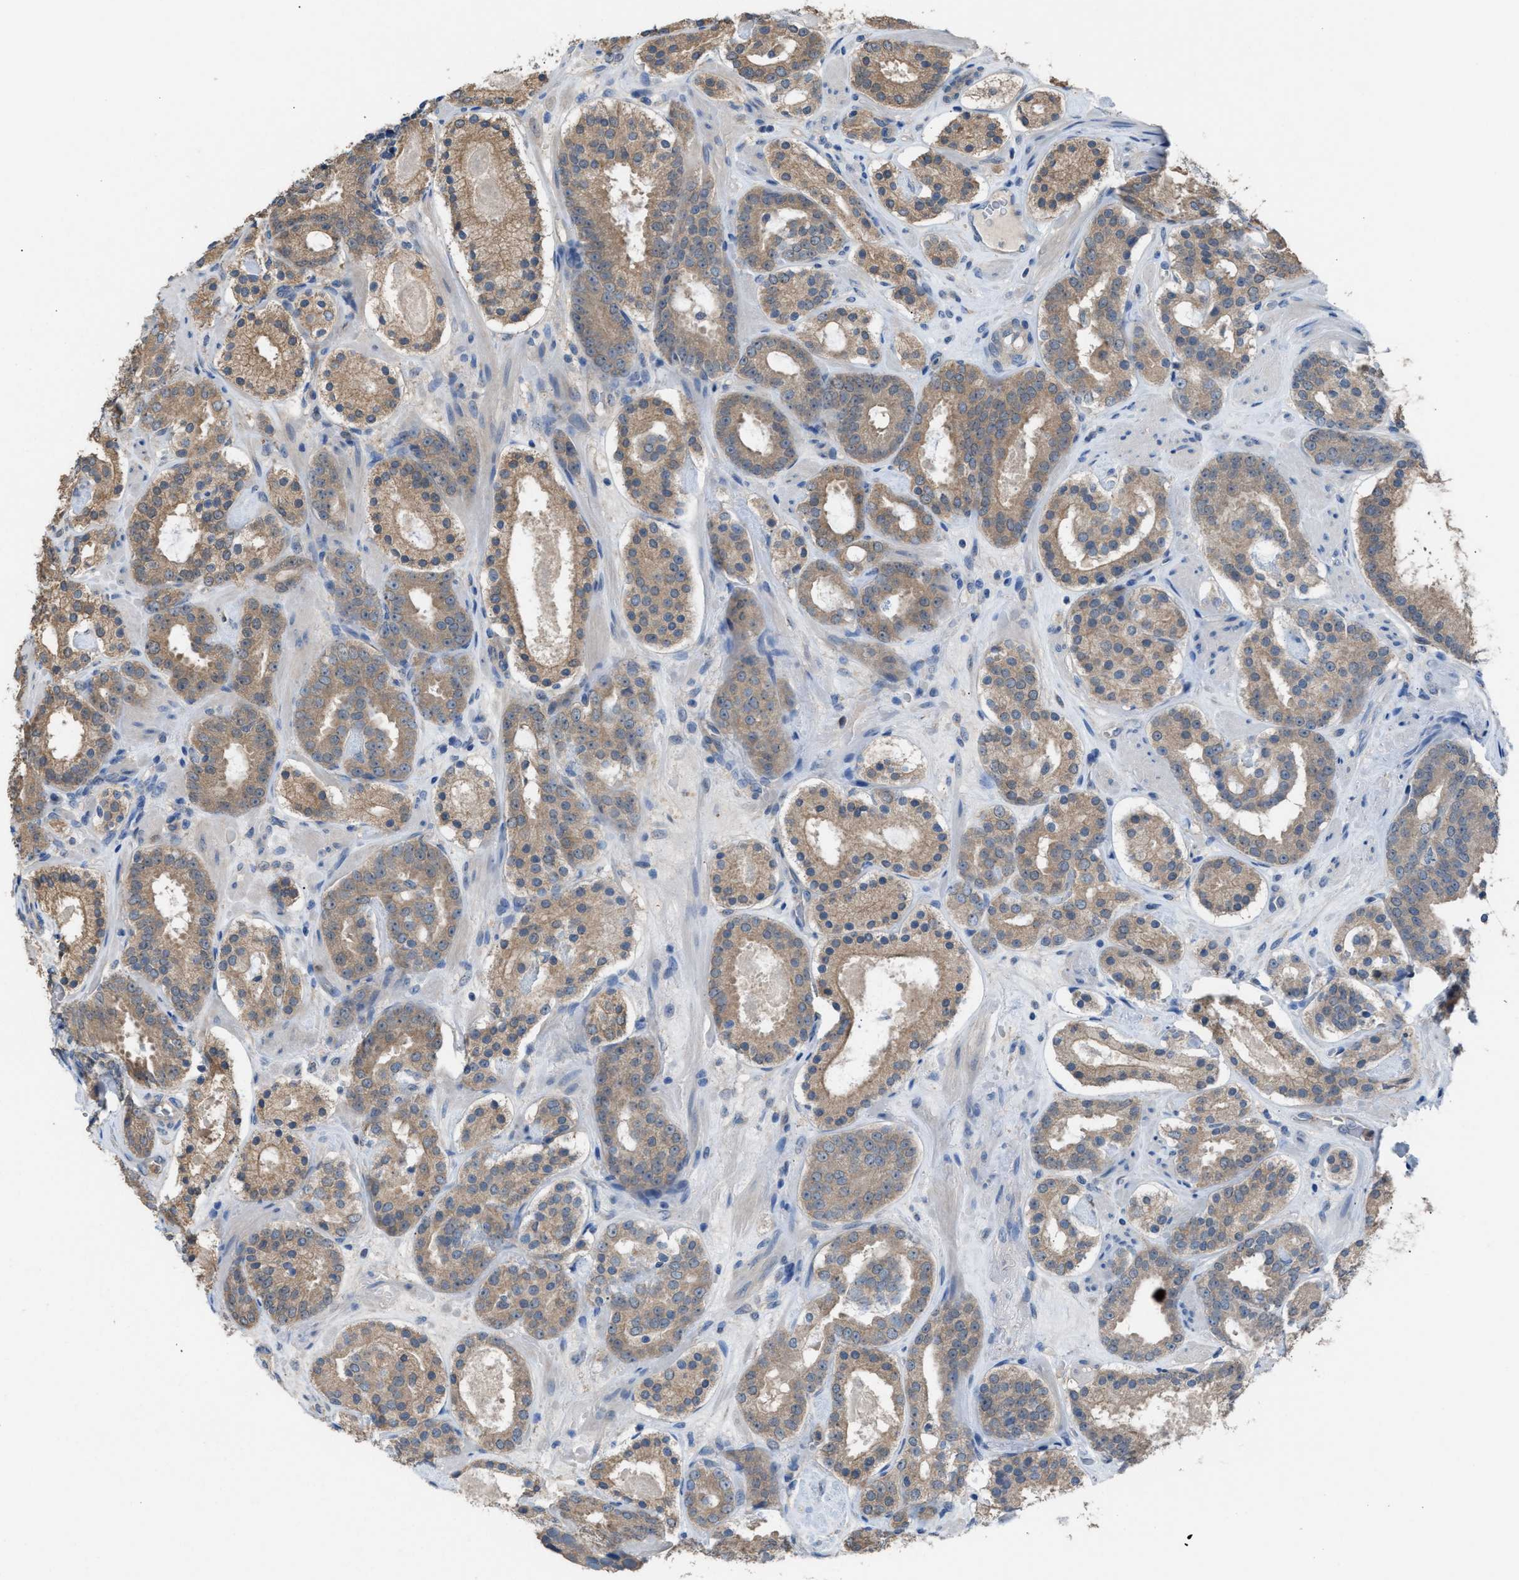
{"staining": {"intensity": "weak", "quantity": ">75%", "location": "cytoplasmic/membranous"}, "tissue": "prostate cancer", "cell_type": "Tumor cells", "image_type": "cancer", "snomed": [{"axis": "morphology", "description": "Adenocarcinoma, Low grade"}, {"axis": "topography", "description": "Prostate"}], "caption": "Protein staining exhibits weak cytoplasmic/membranous staining in about >75% of tumor cells in prostate cancer (adenocarcinoma (low-grade)).", "gene": "NQO2", "patient": {"sex": "male", "age": 69}}